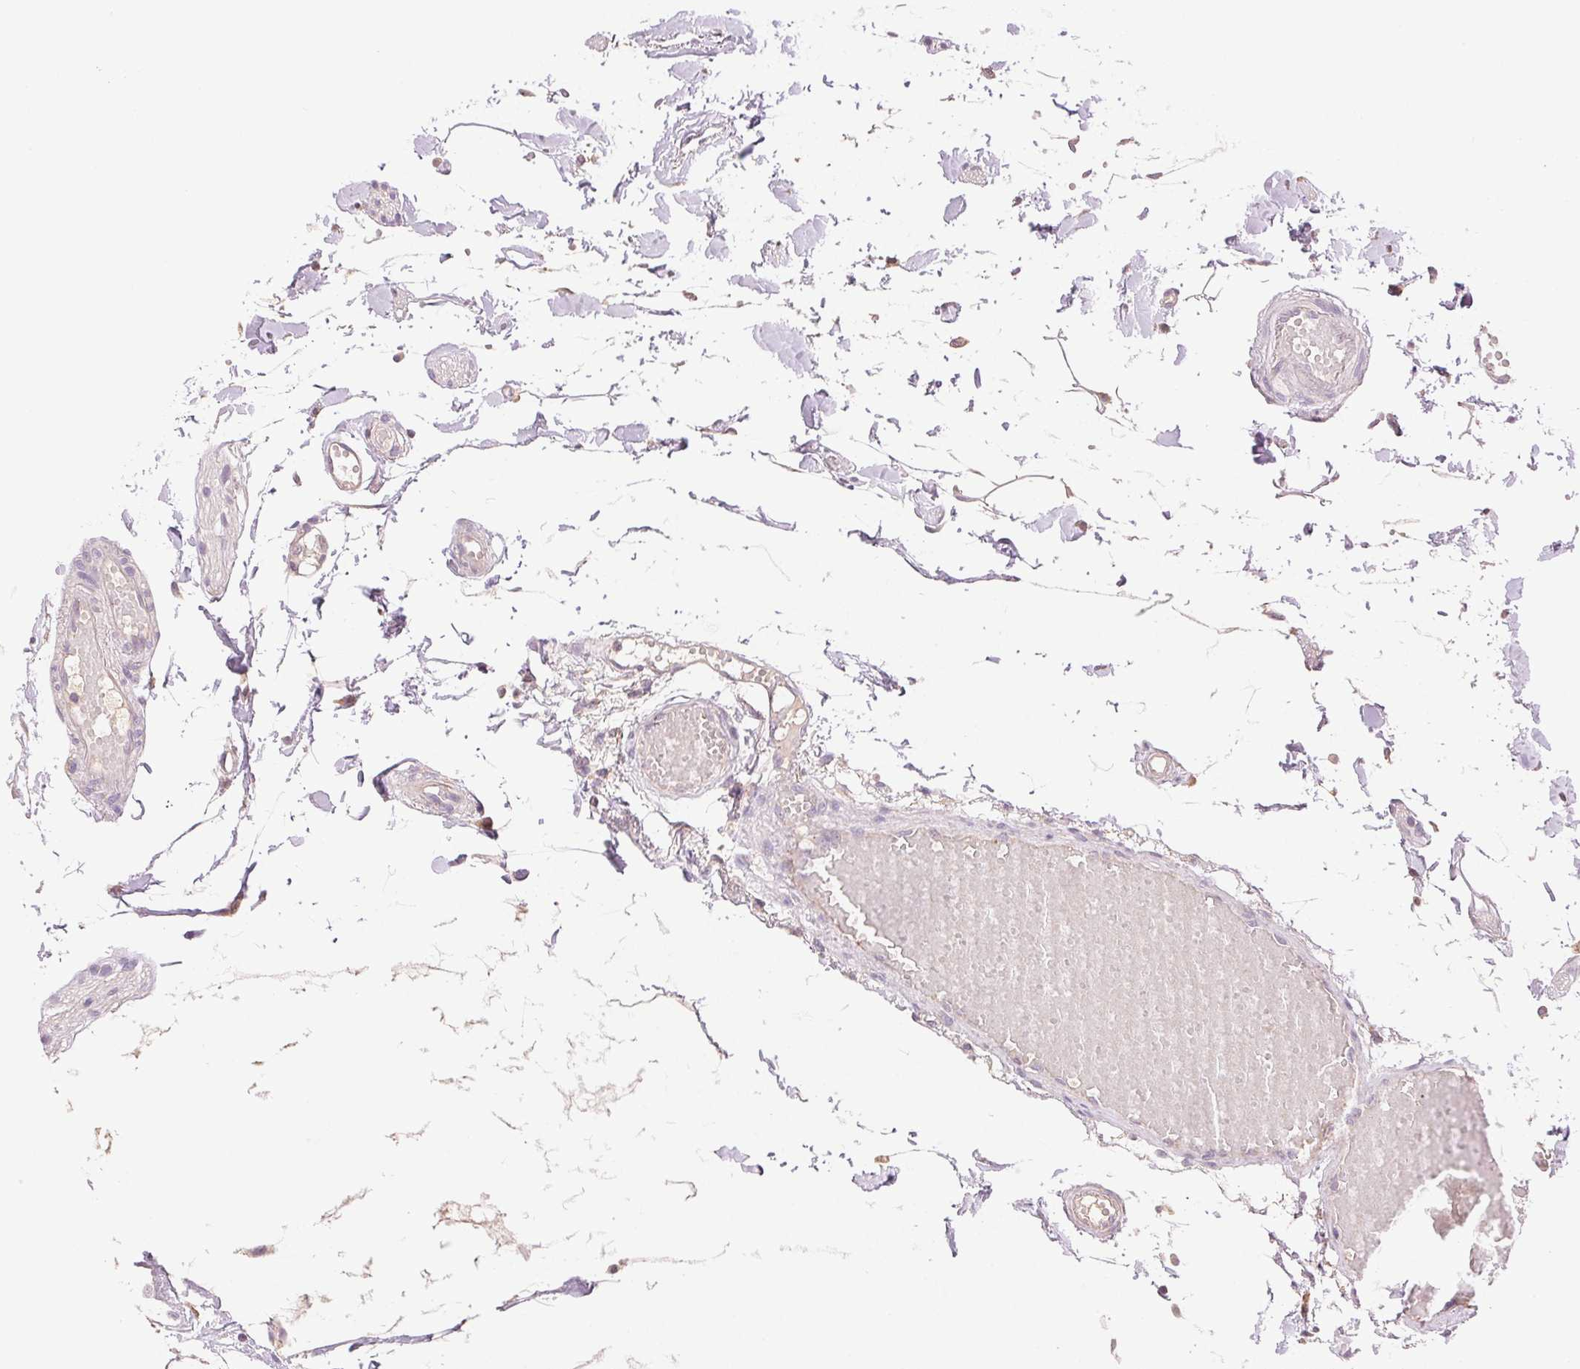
{"staining": {"intensity": "negative", "quantity": "none", "location": "none"}, "tissue": "colon", "cell_type": "Endothelial cells", "image_type": "normal", "snomed": [{"axis": "morphology", "description": "Normal tissue, NOS"}, {"axis": "morphology", "description": "Adenocarcinoma, NOS"}, {"axis": "topography", "description": "Colon"}], "caption": "A histopathology image of colon stained for a protein shows no brown staining in endothelial cells.", "gene": "TMEM253", "patient": {"sex": "male", "age": 83}}